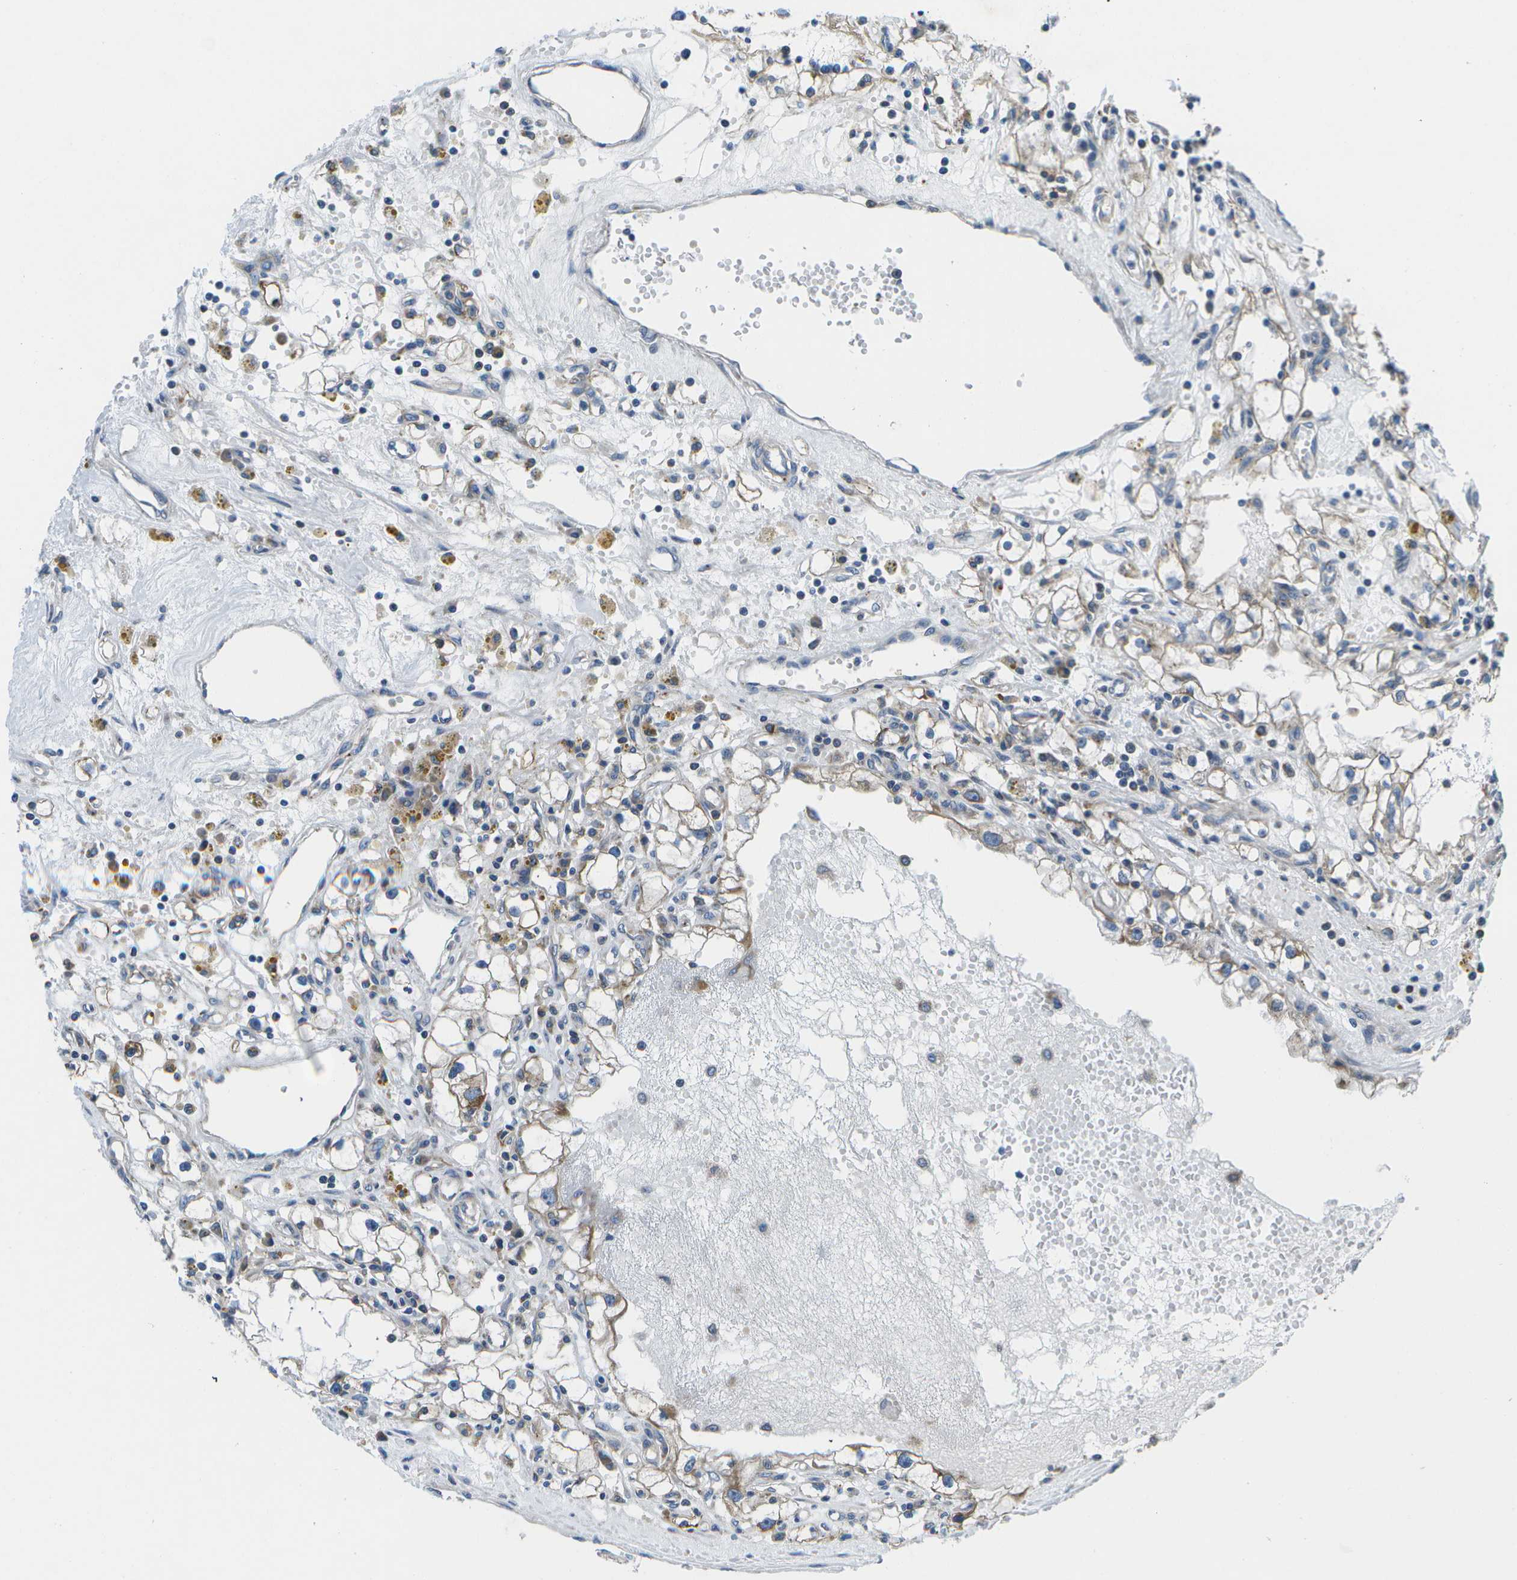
{"staining": {"intensity": "moderate", "quantity": ">75%", "location": "cytoplasmic/membranous"}, "tissue": "renal cancer", "cell_type": "Tumor cells", "image_type": "cancer", "snomed": [{"axis": "morphology", "description": "Adenocarcinoma, NOS"}, {"axis": "topography", "description": "Kidney"}], "caption": "Immunohistochemistry (IHC) micrograph of neoplastic tissue: renal cancer stained using immunohistochemistry demonstrates medium levels of moderate protein expression localized specifically in the cytoplasmic/membranous of tumor cells, appearing as a cytoplasmic/membranous brown color.", "gene": "GDF5", "patient": {"sex": "male", "age": 56}}